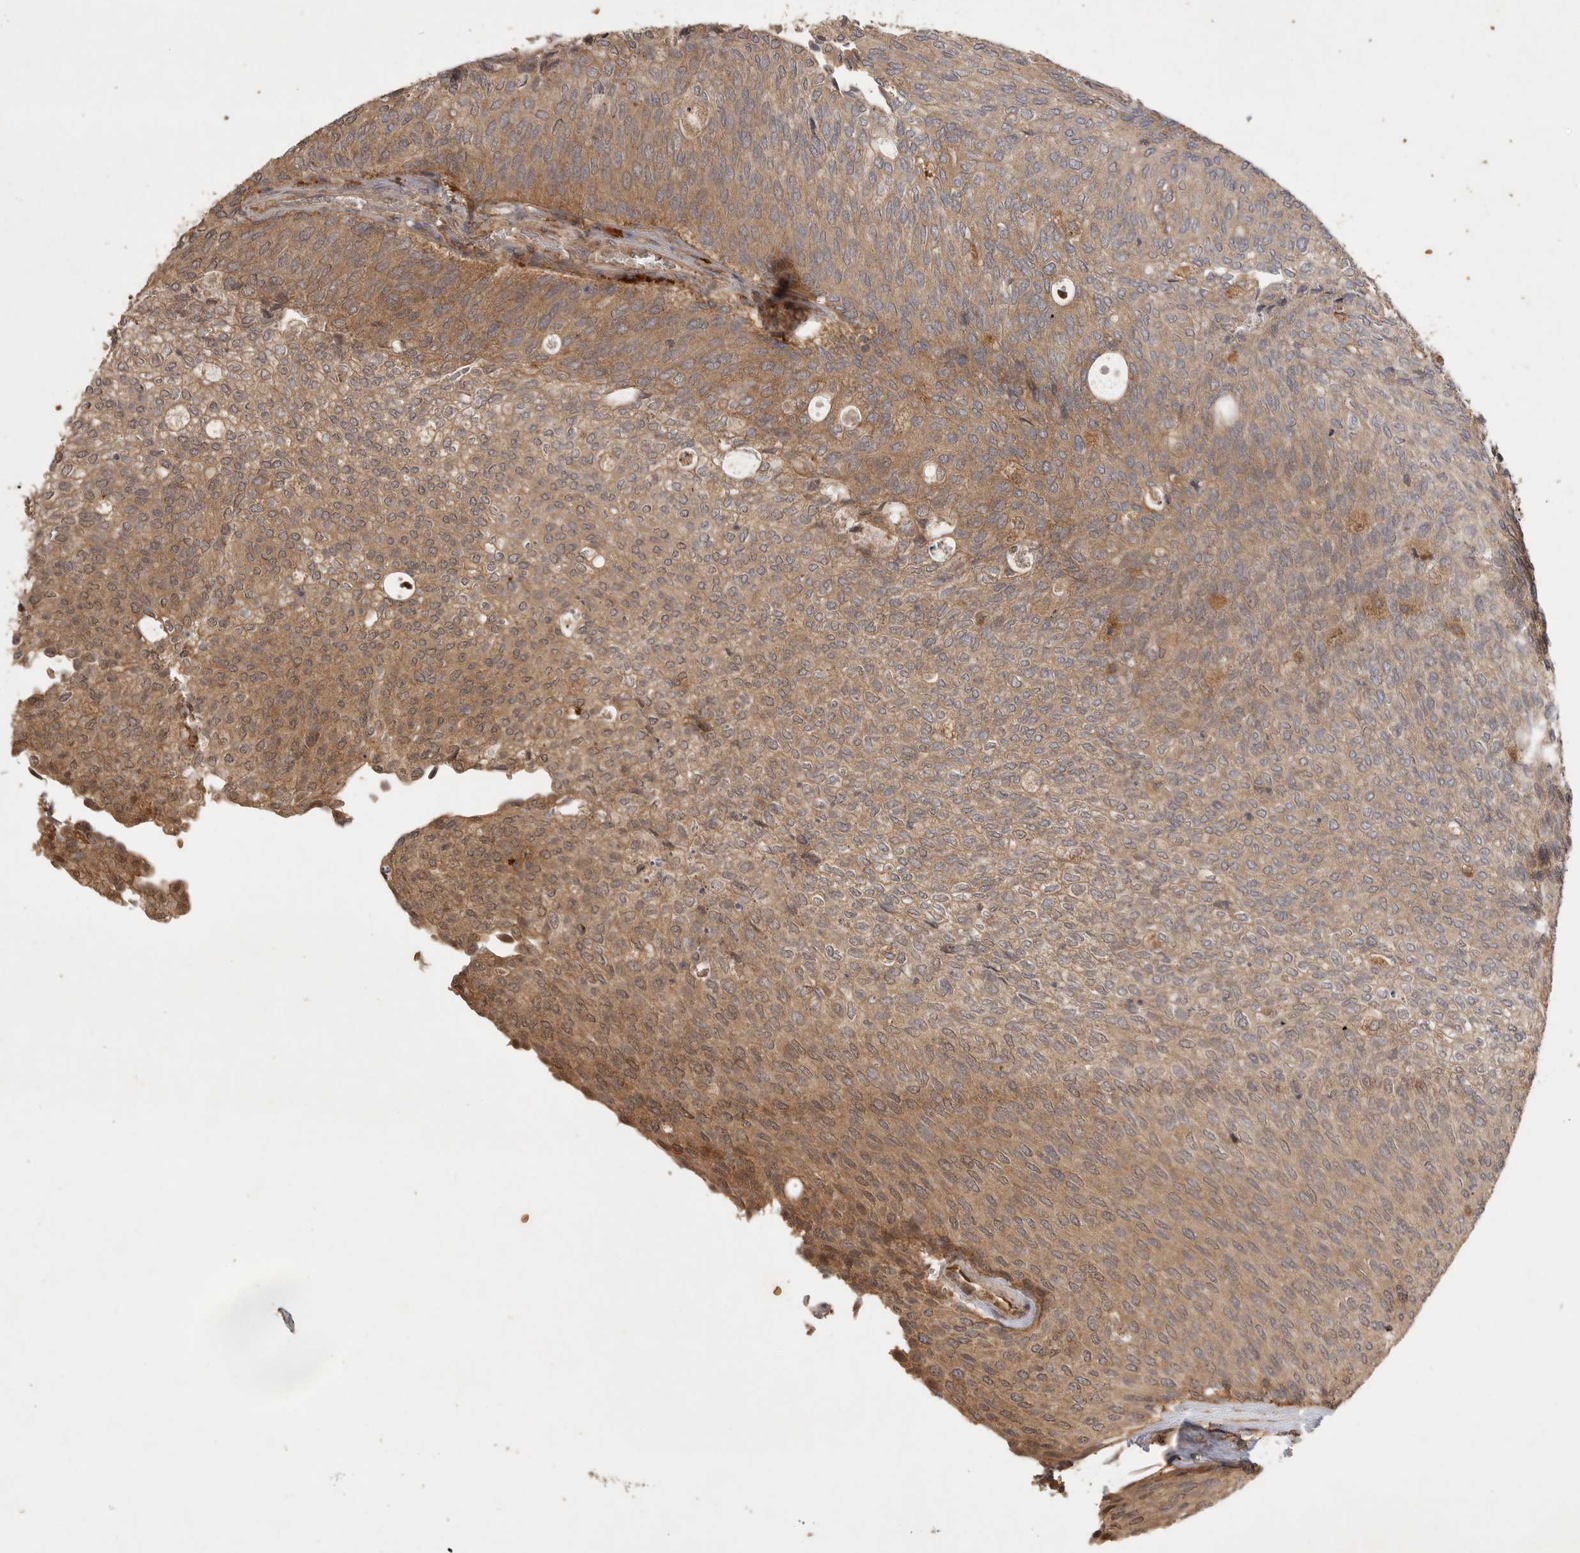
{"staining": {"intensity": "moderate", "quantity": ">75%", "location": "cytoplasmic/membranous"}, "tissue": "urothelial cancer", "cell_type": "Tumor cells", "image_type": "cancer", "snomed": [{"axis": "morphology", "description": "Urothelial carcinoma, Low grade"}, {"axis": "topography", "description": "Urinary bladder"}], "caption": "Protein staining shows moderate cytoplasmic/membranous positivity in approximately >75% of tumor cells in urothelial cancer. Nuclei are stained in blue.", "gene": "ZNF232", "patient": {"sex": "female", "age": 79}}